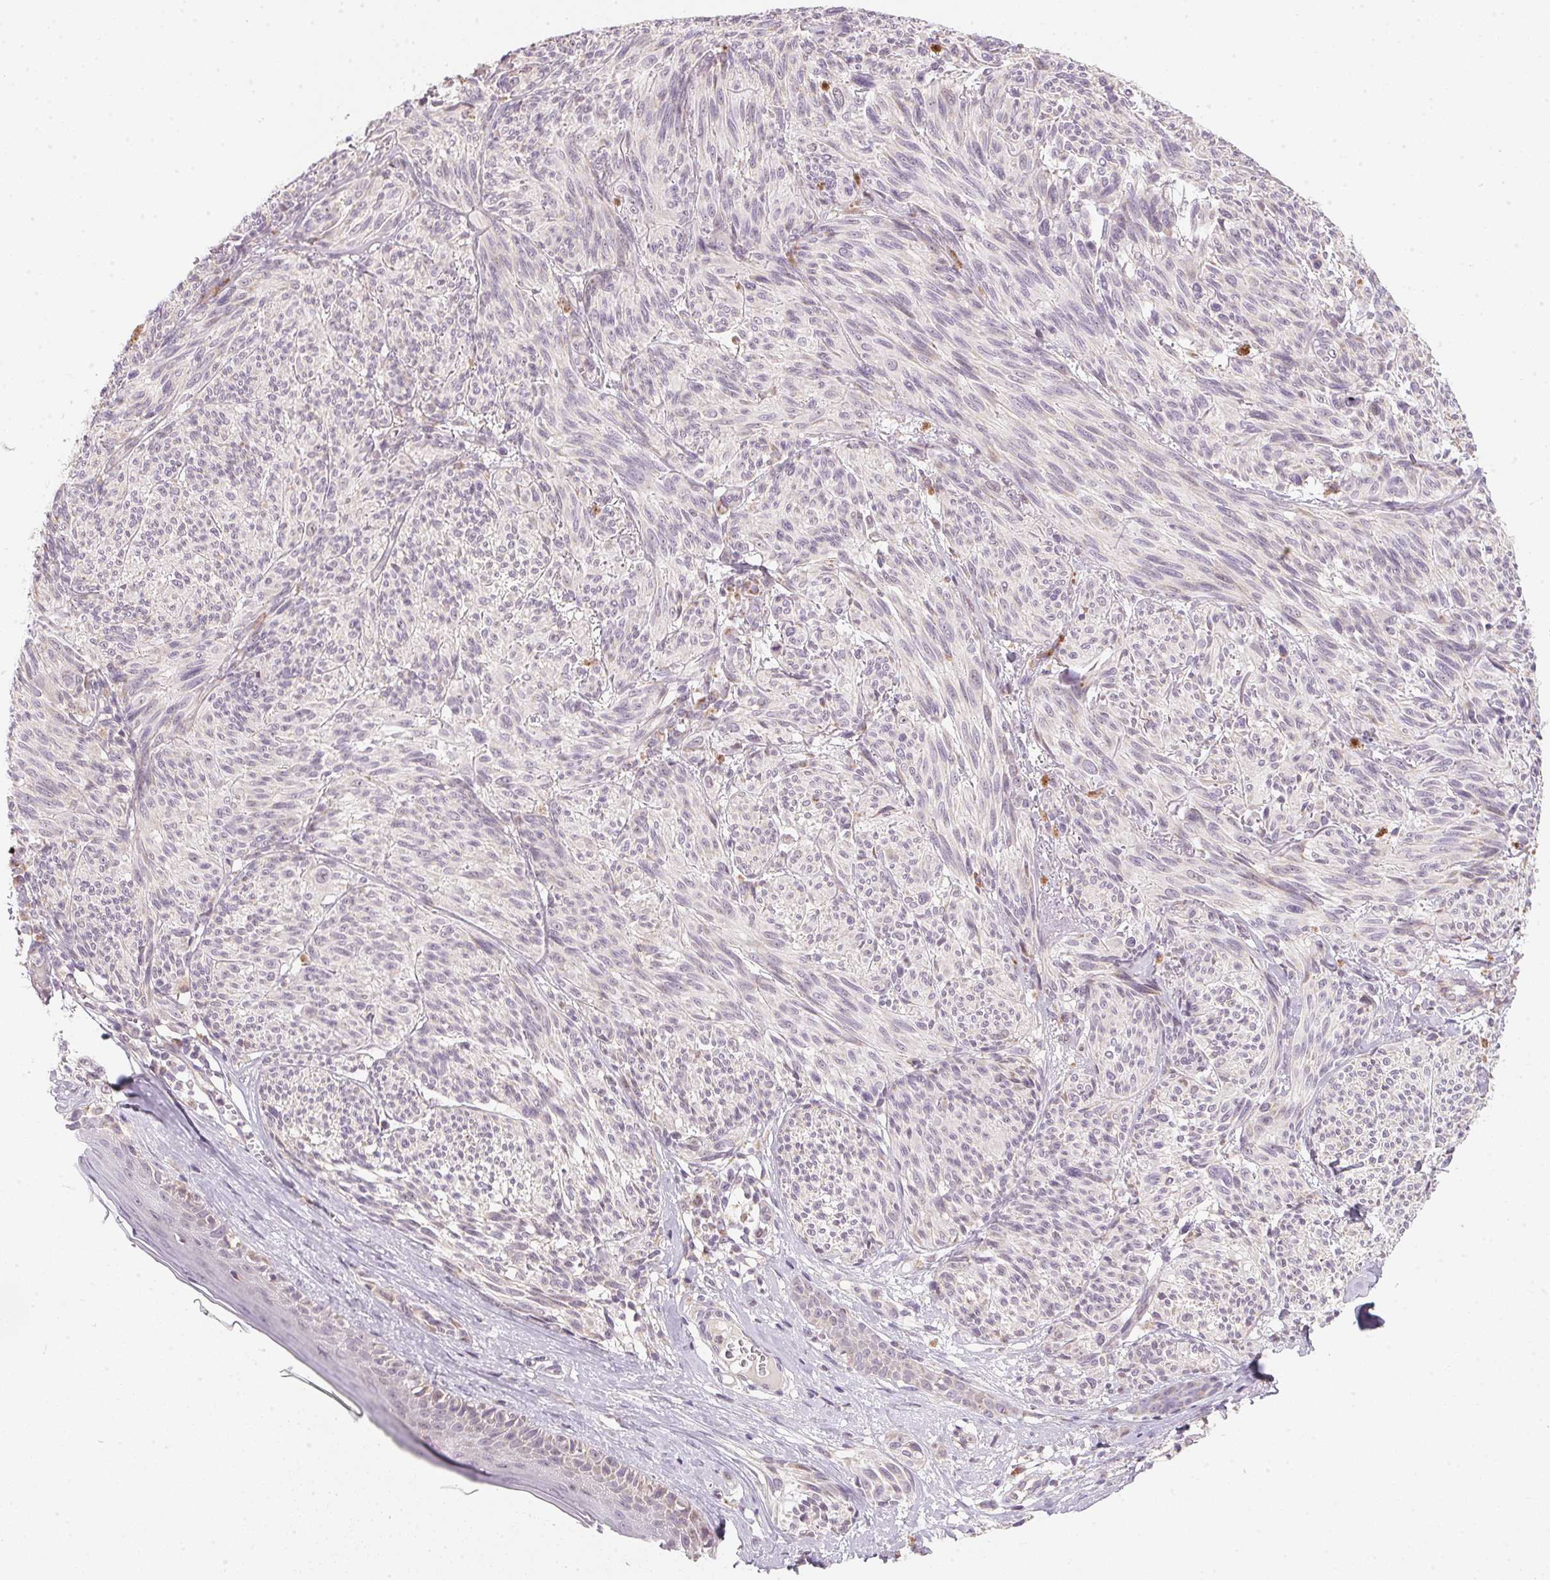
{"staining": {"intensity": "negative", "quantity": "none", "location": "none"}, "tissue": "melanoma", "cell_type": "Tumor cells", "image_type": "cancer", "snomed": [{"axis": "morphology", "description": "Malignant melanoma, NOS"}, {"axis": "topography", "description": "Skin"}], "caption": "Tumor cells show no significant positivity in melanoma. (Brightfield microscopy of DAB (3,3'-diaminobenzidine) immunohistochemistry (IHC) at high magnification).", "gene": "COQ7", "patient": {"sex": "male", "age": 79}}